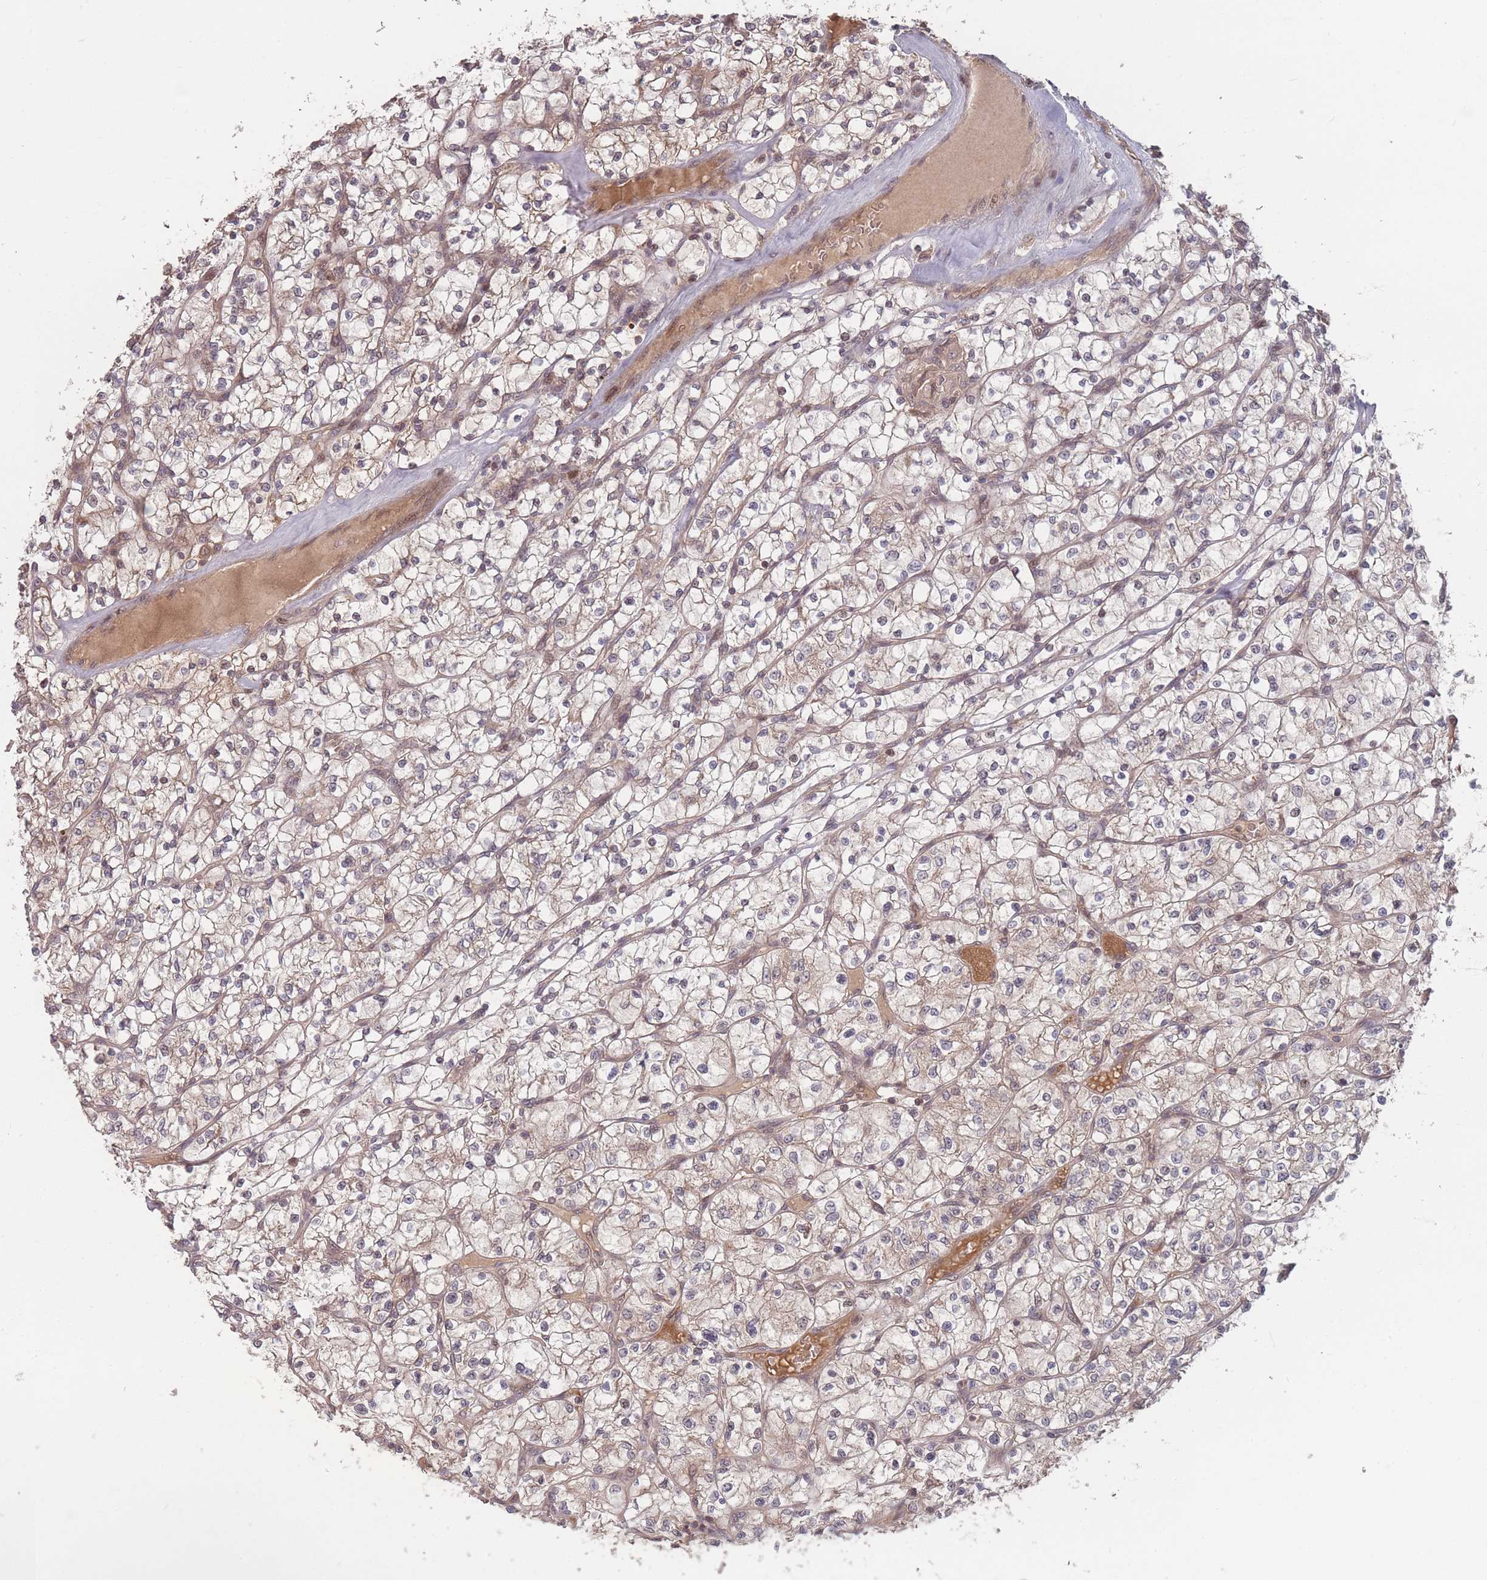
{"staining": {"intensity": "weak", "quantity": "25%-75%", "location": "cytoplasmic/membranous"}, "tissue": "renal cancer", "cell_type": "Tumor cells", "image_type": "cancer", "snomed": [{"axis": "morphology", "description": "Adenocarcinoma, NOS"}, {"axis": "topography", "description": "Kidney"}], "caption": "Protein analysis of renal cancer tissue demonstrates weak cytoplasmic/membranous staining in approximately 25%-75% of tumor cells.", "gene": "HAGH", "patient": {"sex": "female", "age": 64}}